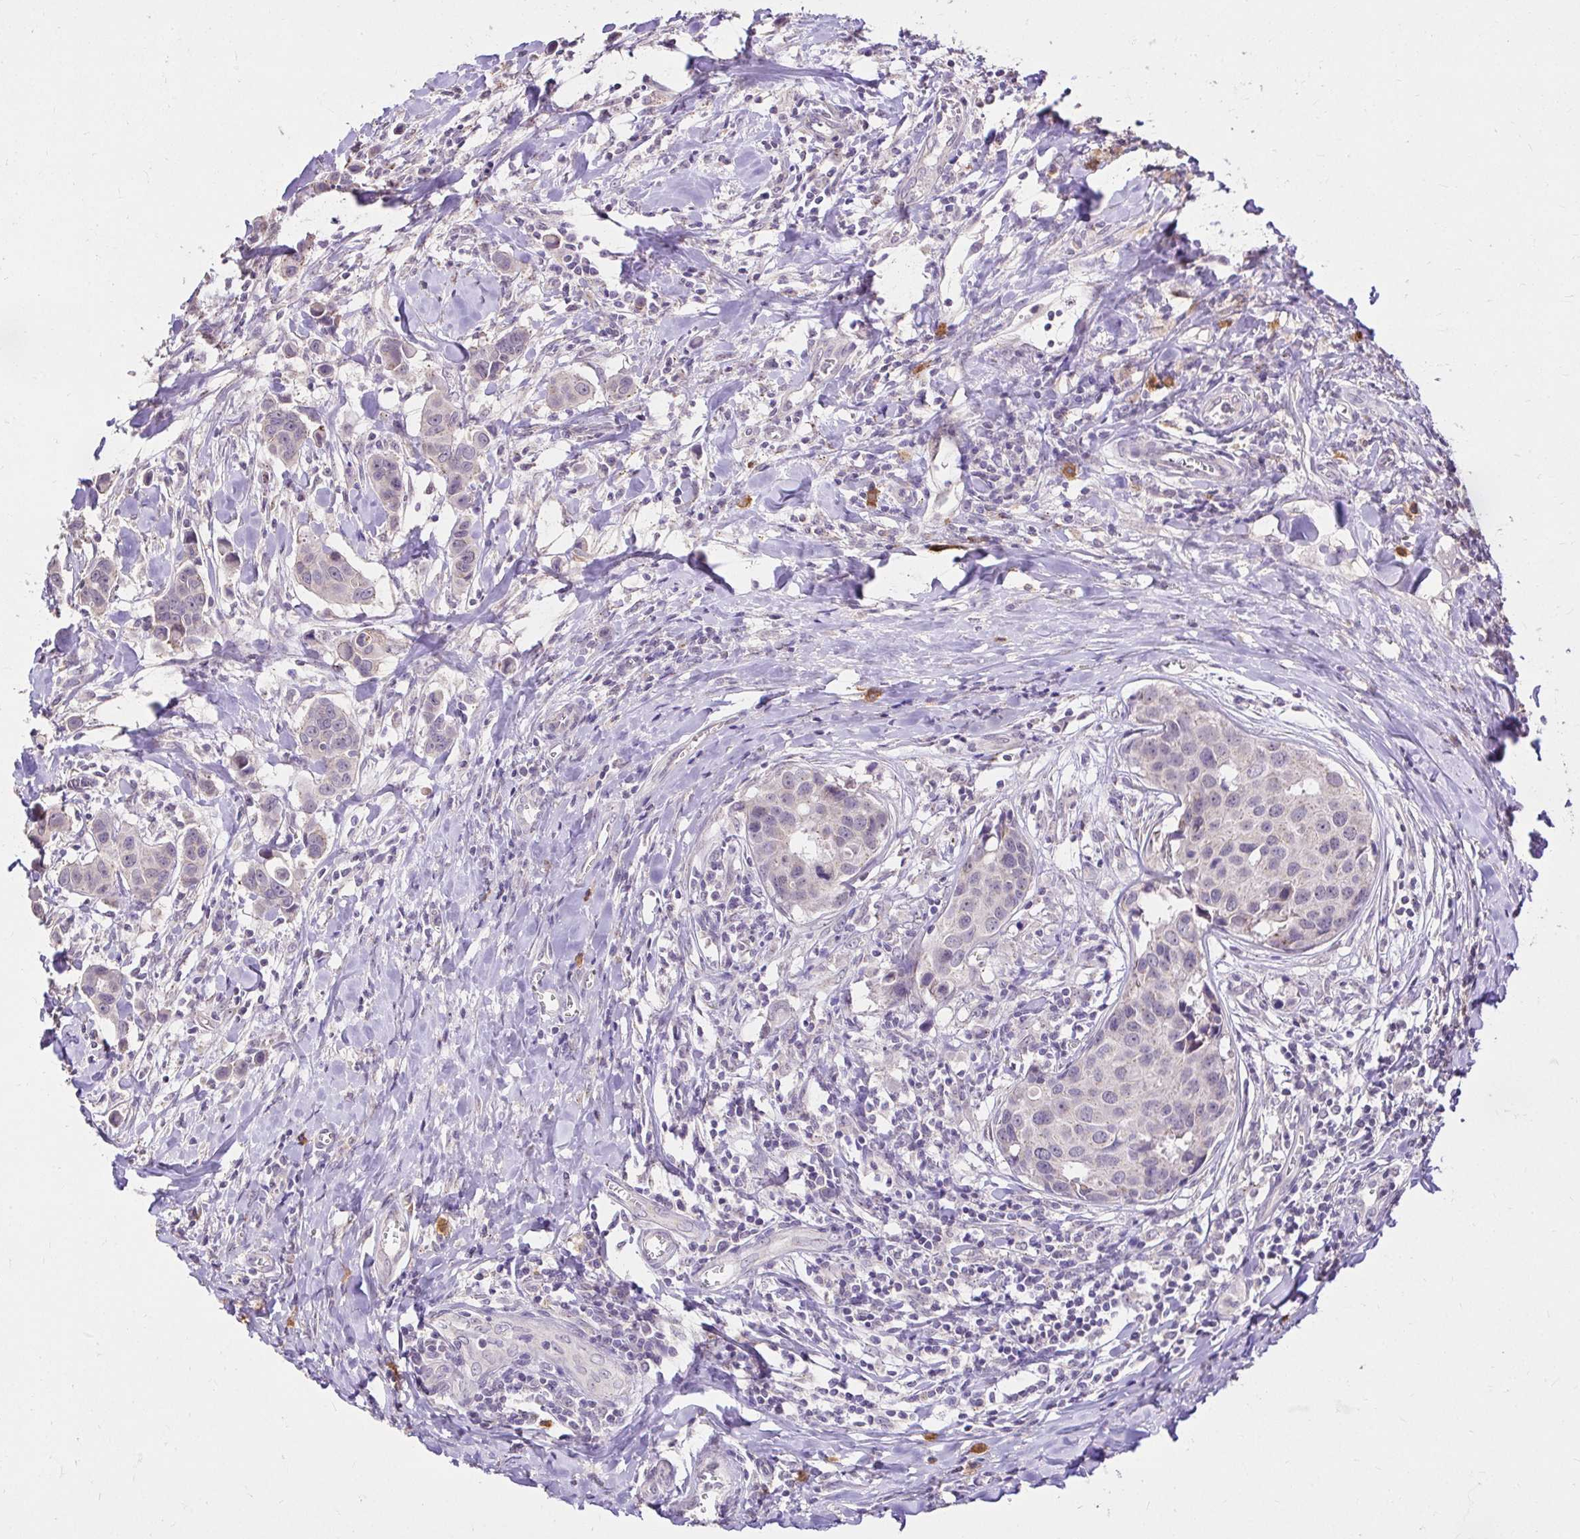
{"staining": {"intensity": "weak", "quantity": "<25%", "location": "cytoplasmic/membranous"}, "tissue": "breast cancer", "cell_type": "Tumor cells", "image_type": "cancer", "snomed": [{"axis": "morphology", "description": "Duct carcinoma"}, {"axis": "topography", "description": "Breast"}], "caption": "High power microscopy histopathology image of an IHC histopathology image of breast cancer (infiltrating ductal carcinoma), revealing no significant expression in tumor cells.", "gene": "KIAA1210", "patient": {"sex": "female", "age": 24}}